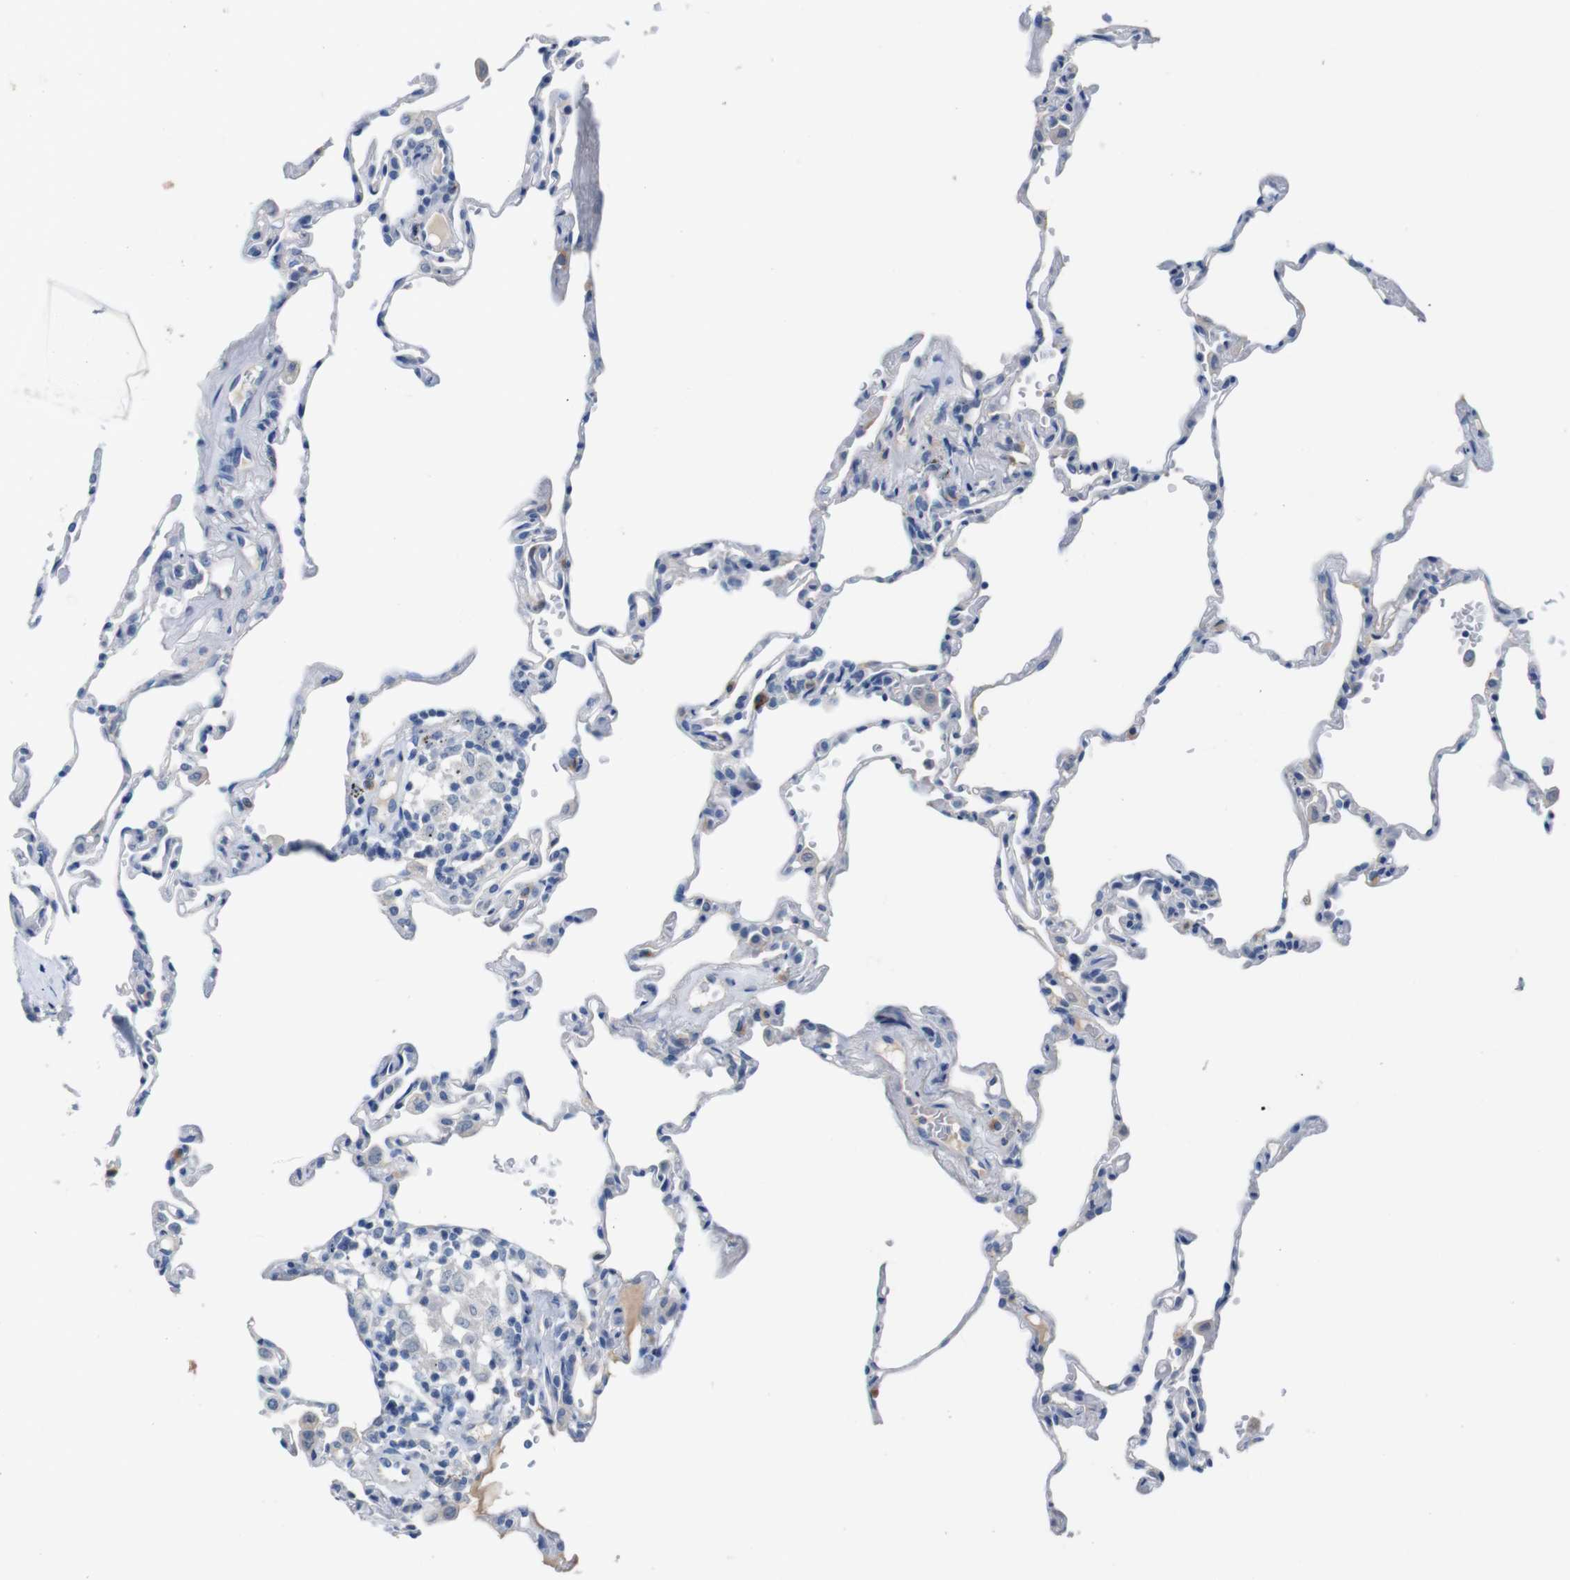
{"staining": {"intensity": "negative", "quantity": "none", "location": "none"}, "tissue": "lung", "cell_type": "Alveolar cells", "image_type": "normal", "snomed": [{"axis": "morphology", "description": "Normal tissue, NOS"}, {"axis": "topography", "description": "Lung"}], "caption": "Immunohistochemical staining of benign human lung shows no significant positivity in alveolar cells.", "gene": "SLC2A8", "patient": {"sex": "male", "age": 59}}